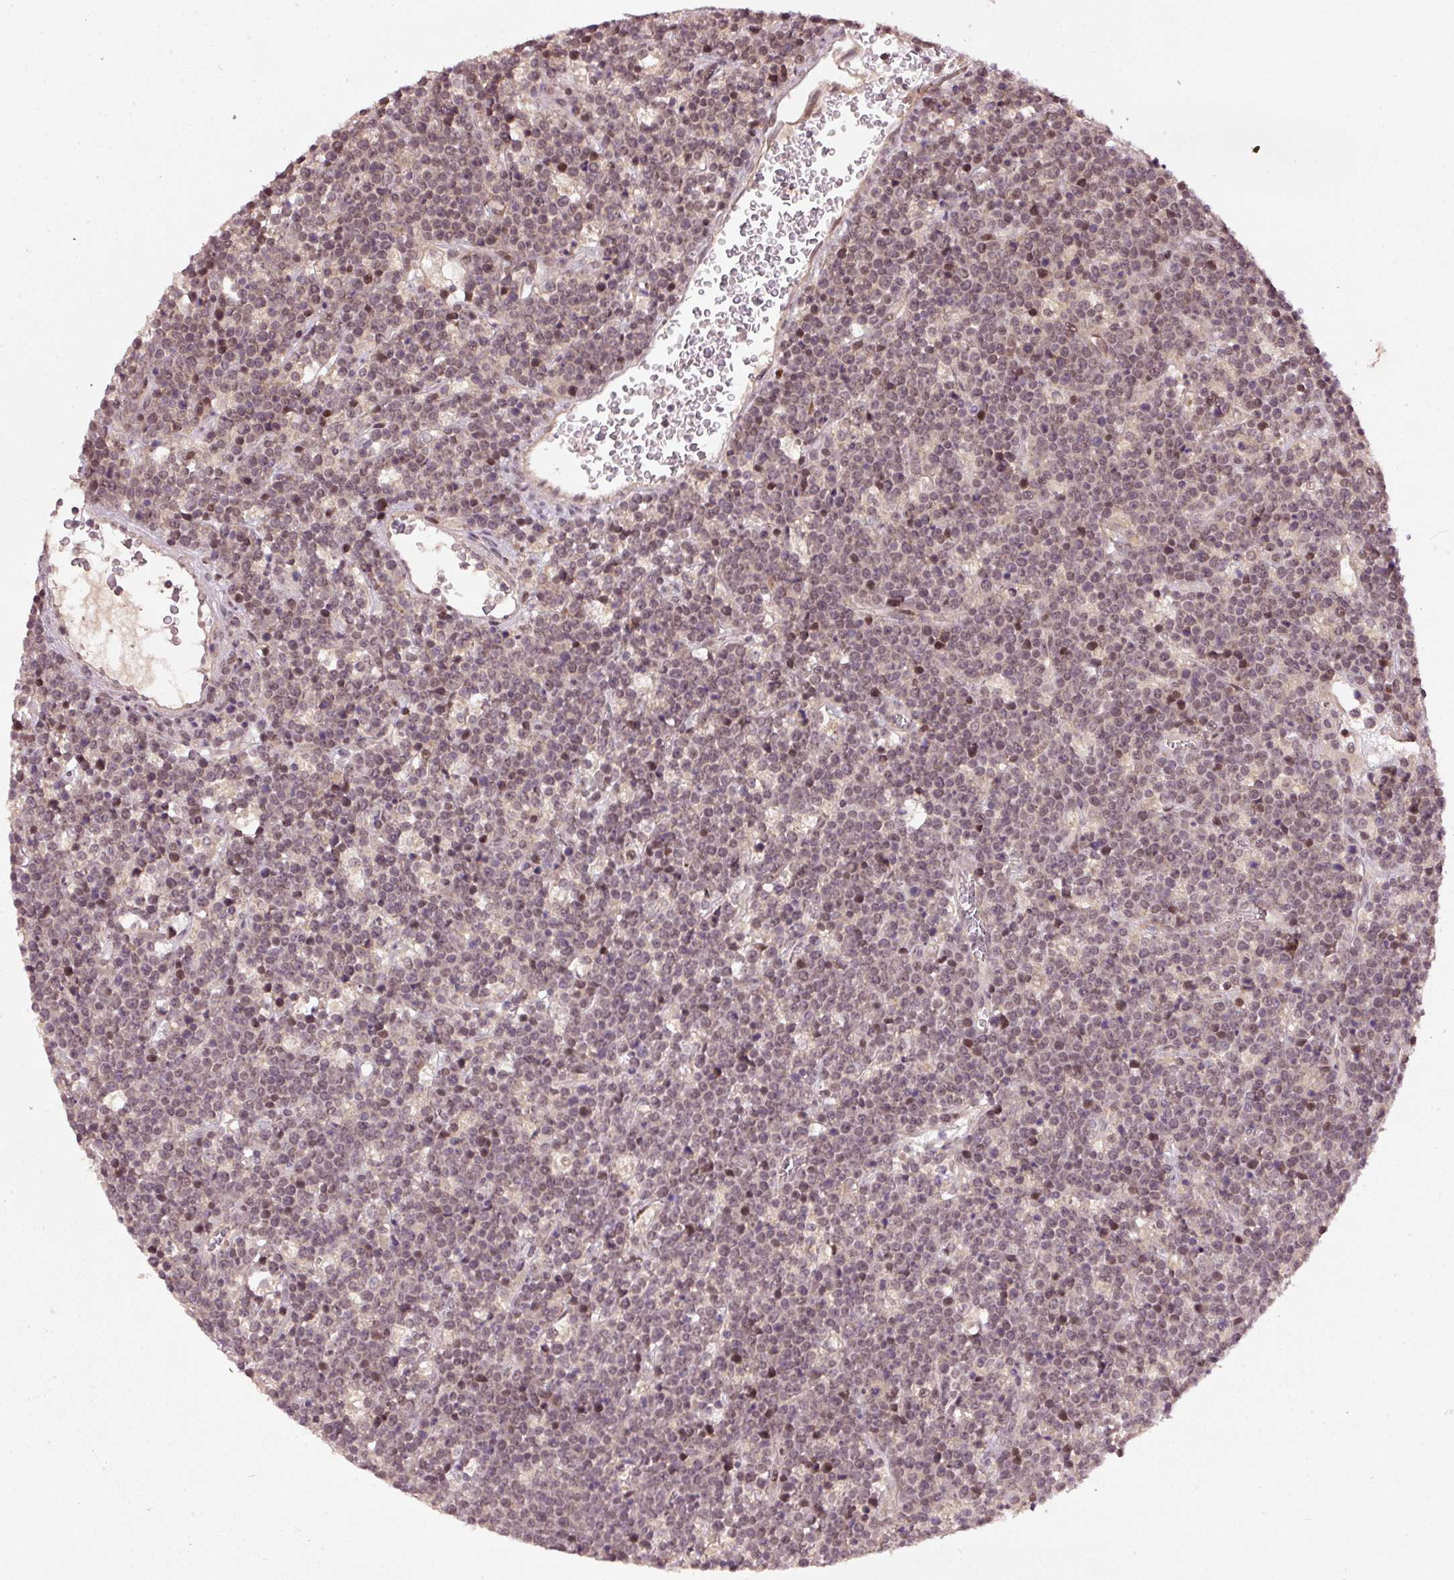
{"staining": {"intensity": "negative", "quantity": "none", "location": "none"}, "tissue": "lymphoma", "cell_type": "Tumor cells", "image_type": "cancer", "snomed": [{"axis": "morphology", "description": "Malignant lymphoma, non-Hodgkin's type, High grade"}, {"axis": "topography", "description": "Ovary"}], "caption": "Immunohistochemical staining of human malignant lymphoma, non-Hodgkin's type (high-grade) exhibits no significant positivity in tumor cells. (DAB immunohistochemistry visualized using brightfield microscopy, high magnification).", "gene": "PCDHB1", "patient": {"sex": "female", "age": 56}}